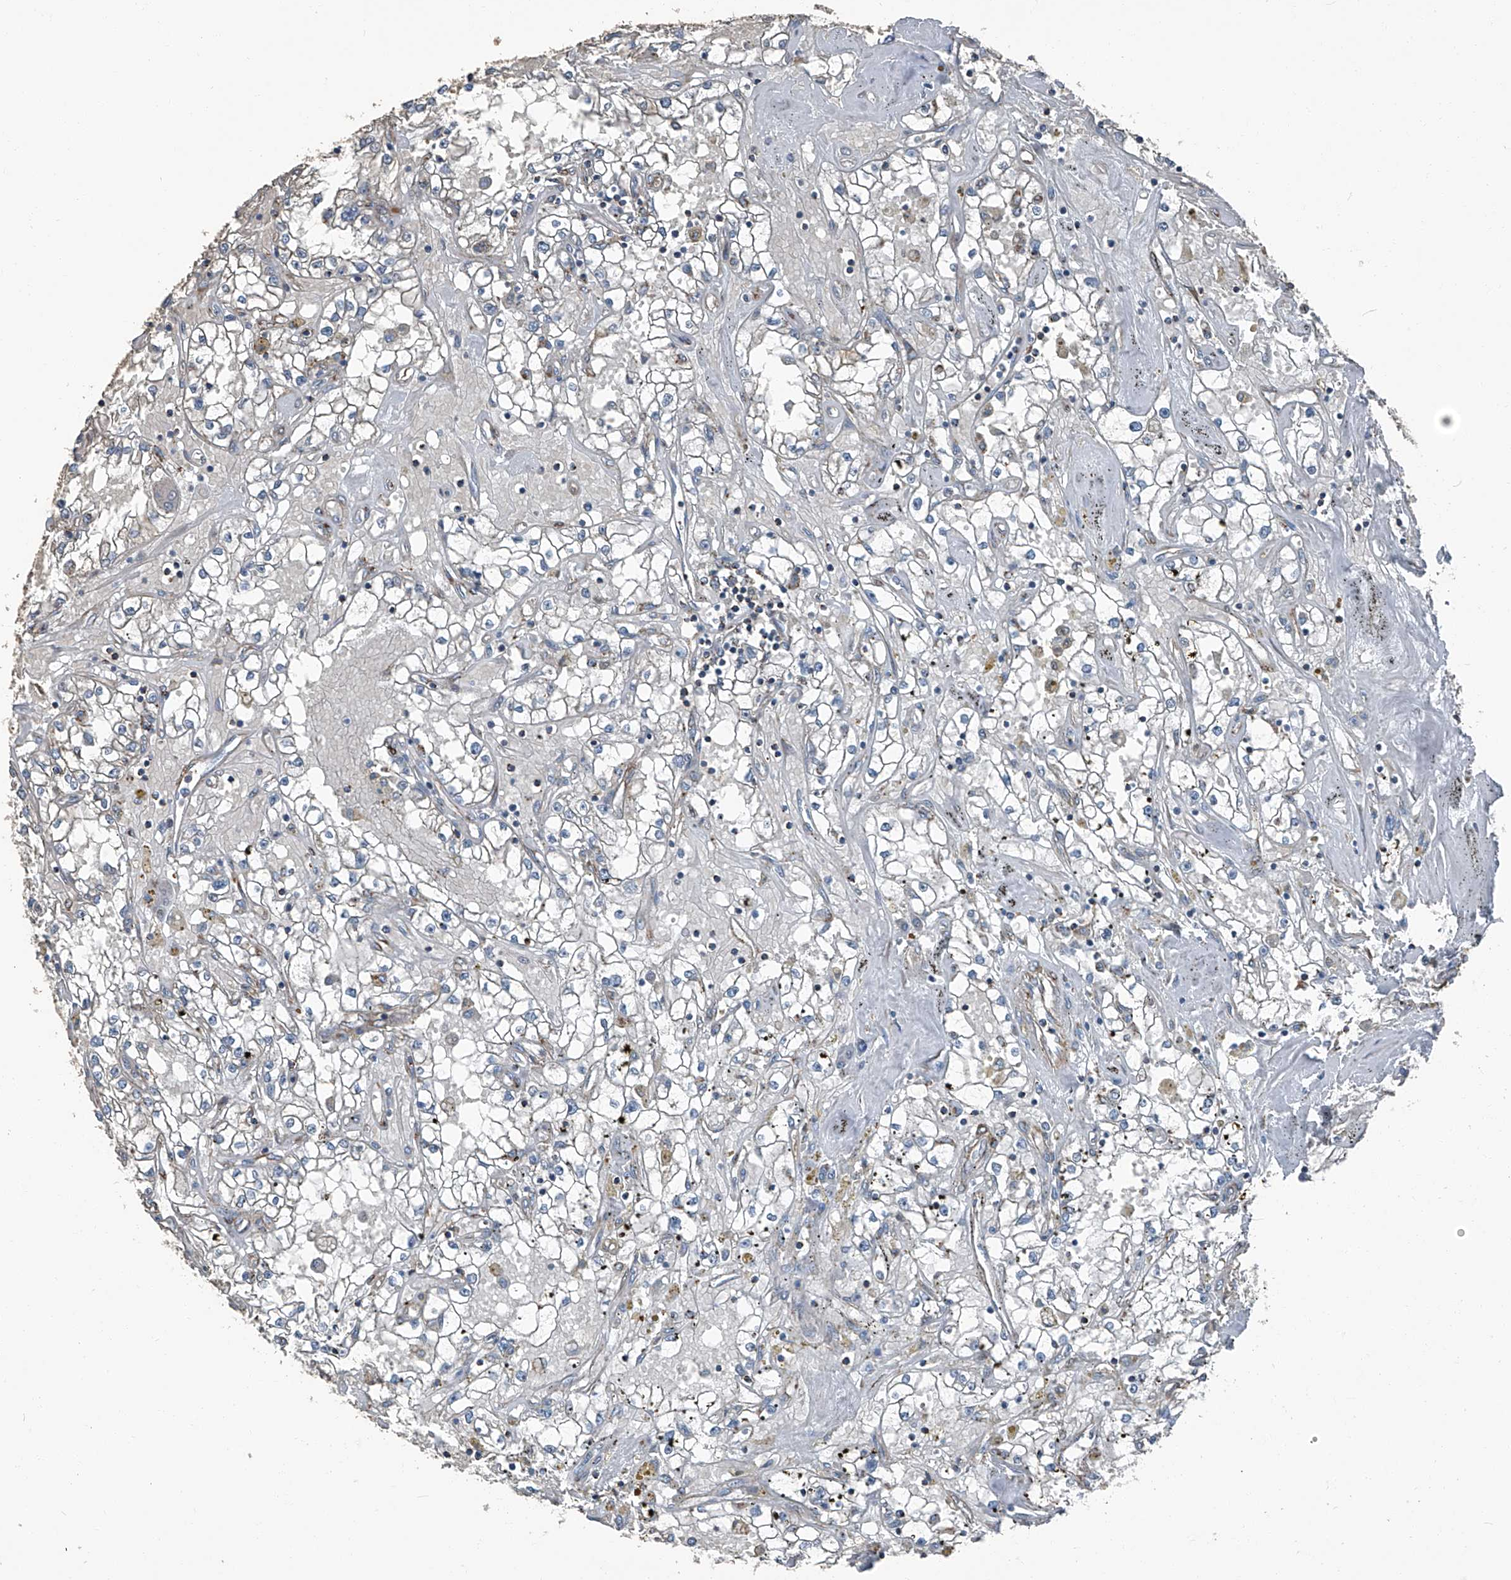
{"staining": {"intensity": "negative", "quantity": "none", "location": "none"}, "tissue": "renal cancer", "cell_type": "Tumor cells", "image_type": "cancer", "snomed": [{"axis": "morphology", "description": "Adenocarcinoma, NOS"}, {"axis": "topography", "description": "Kidney"}], "caption": "The image displays no significant expression in tumor cells of renal cancer (adenocarcinoma).", "gene": "SEPTIN7", "patient": {"sex": "male", "age": 56}}